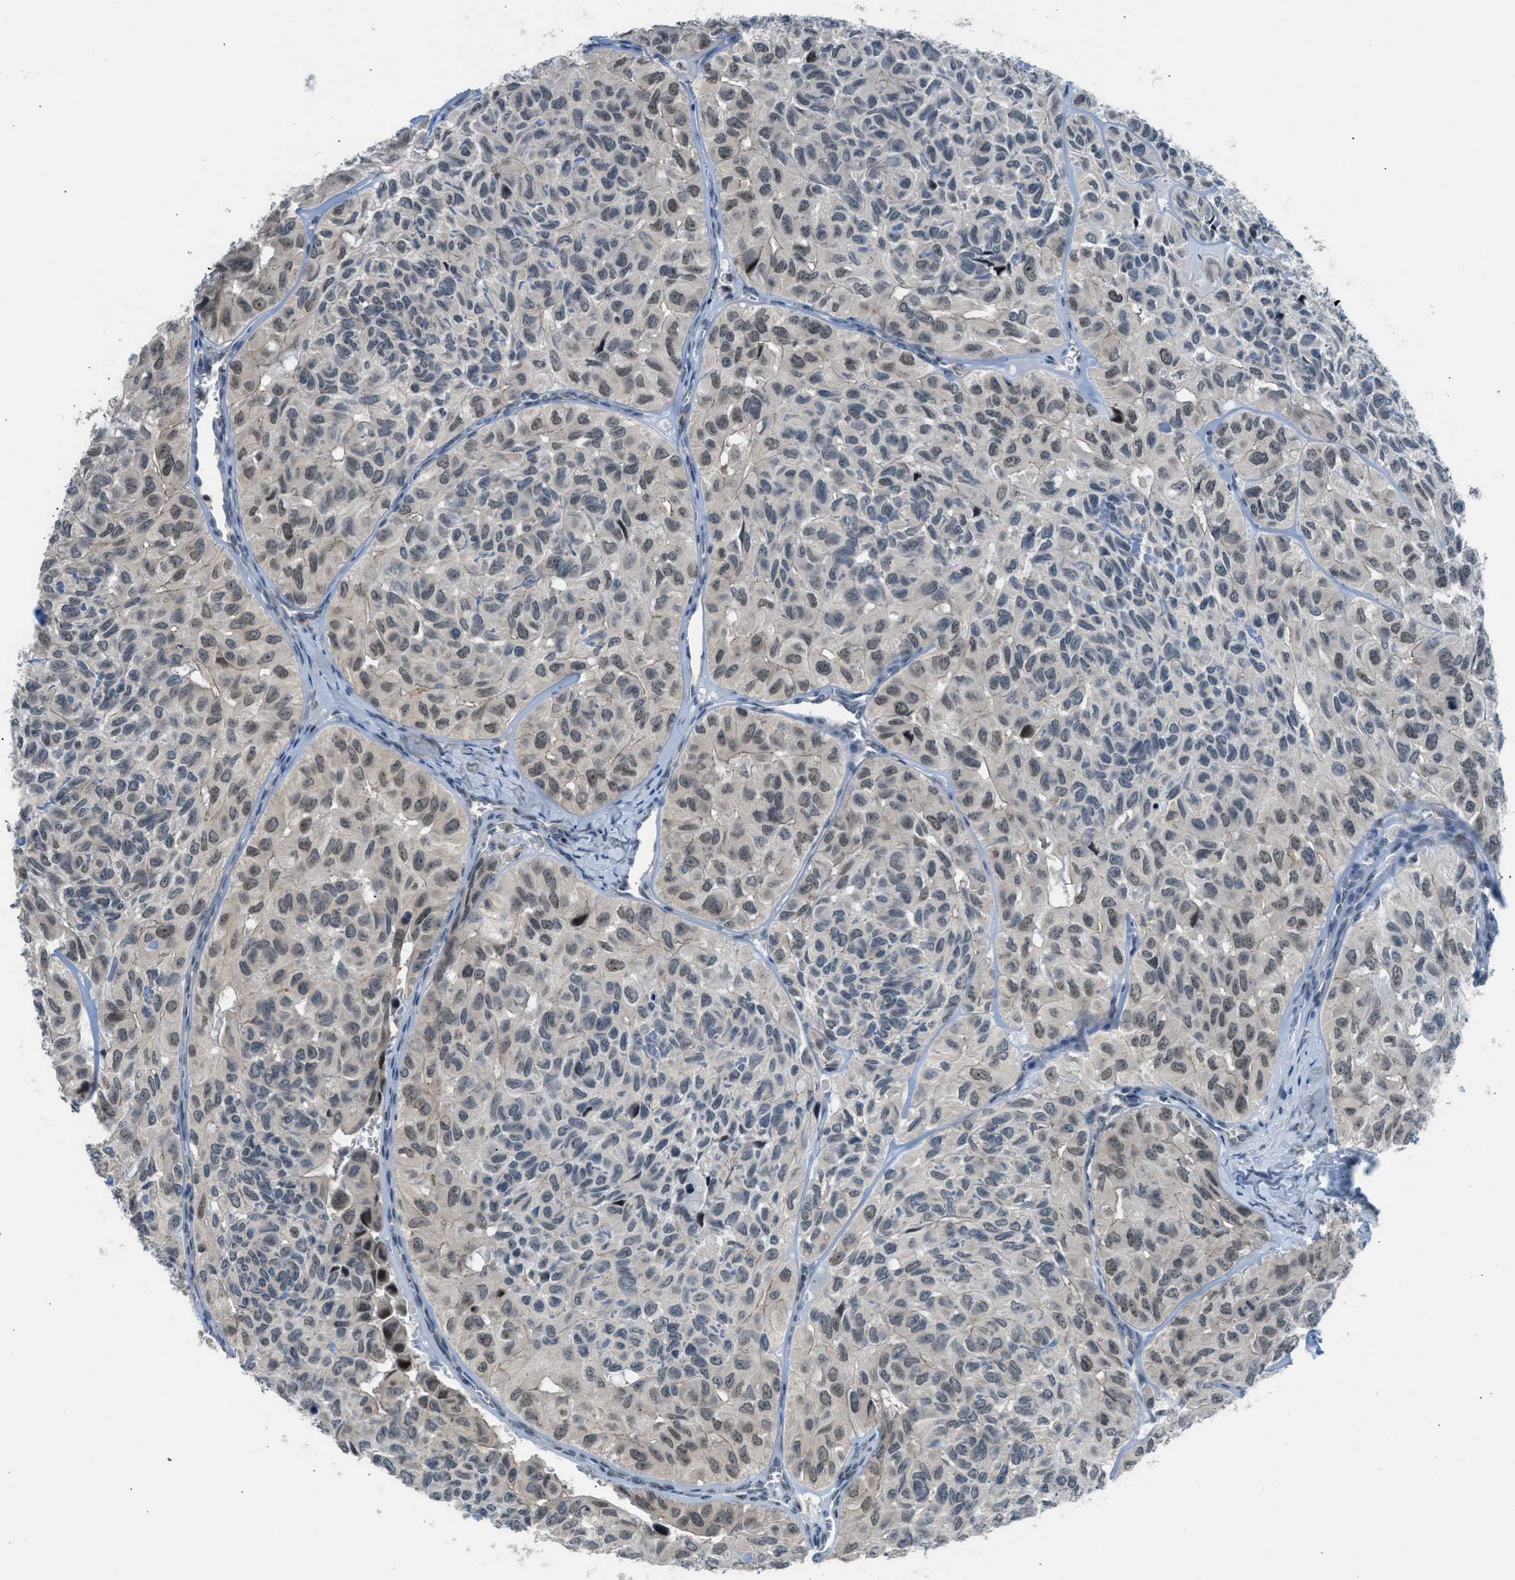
{"staining": {"intensity": "weak", "quantity": "25%-75%", "location": "cytoplasmic/membranous,nuclear"}, "tissue": "head and neck cancer", "cell_type": "Tumor cells", "image_type": "cancer", "snomed": [{"axis": "morphology", "description": "Adenocarcinoma, NOS"}, {"axis": "topography", "description": "Salivary gland, NOS"}, {"axis": "topography", "description": "Head-Neck"}], "caption": "Brown immunohistochemical staining in head and neck adenocarcinoma reveals weak cytoplasmic/membranous and nuclear staining in about 25%-75% of tumor cells.", "gene": "TTBK2", "patient": {"sex": "female", "age": 76}}